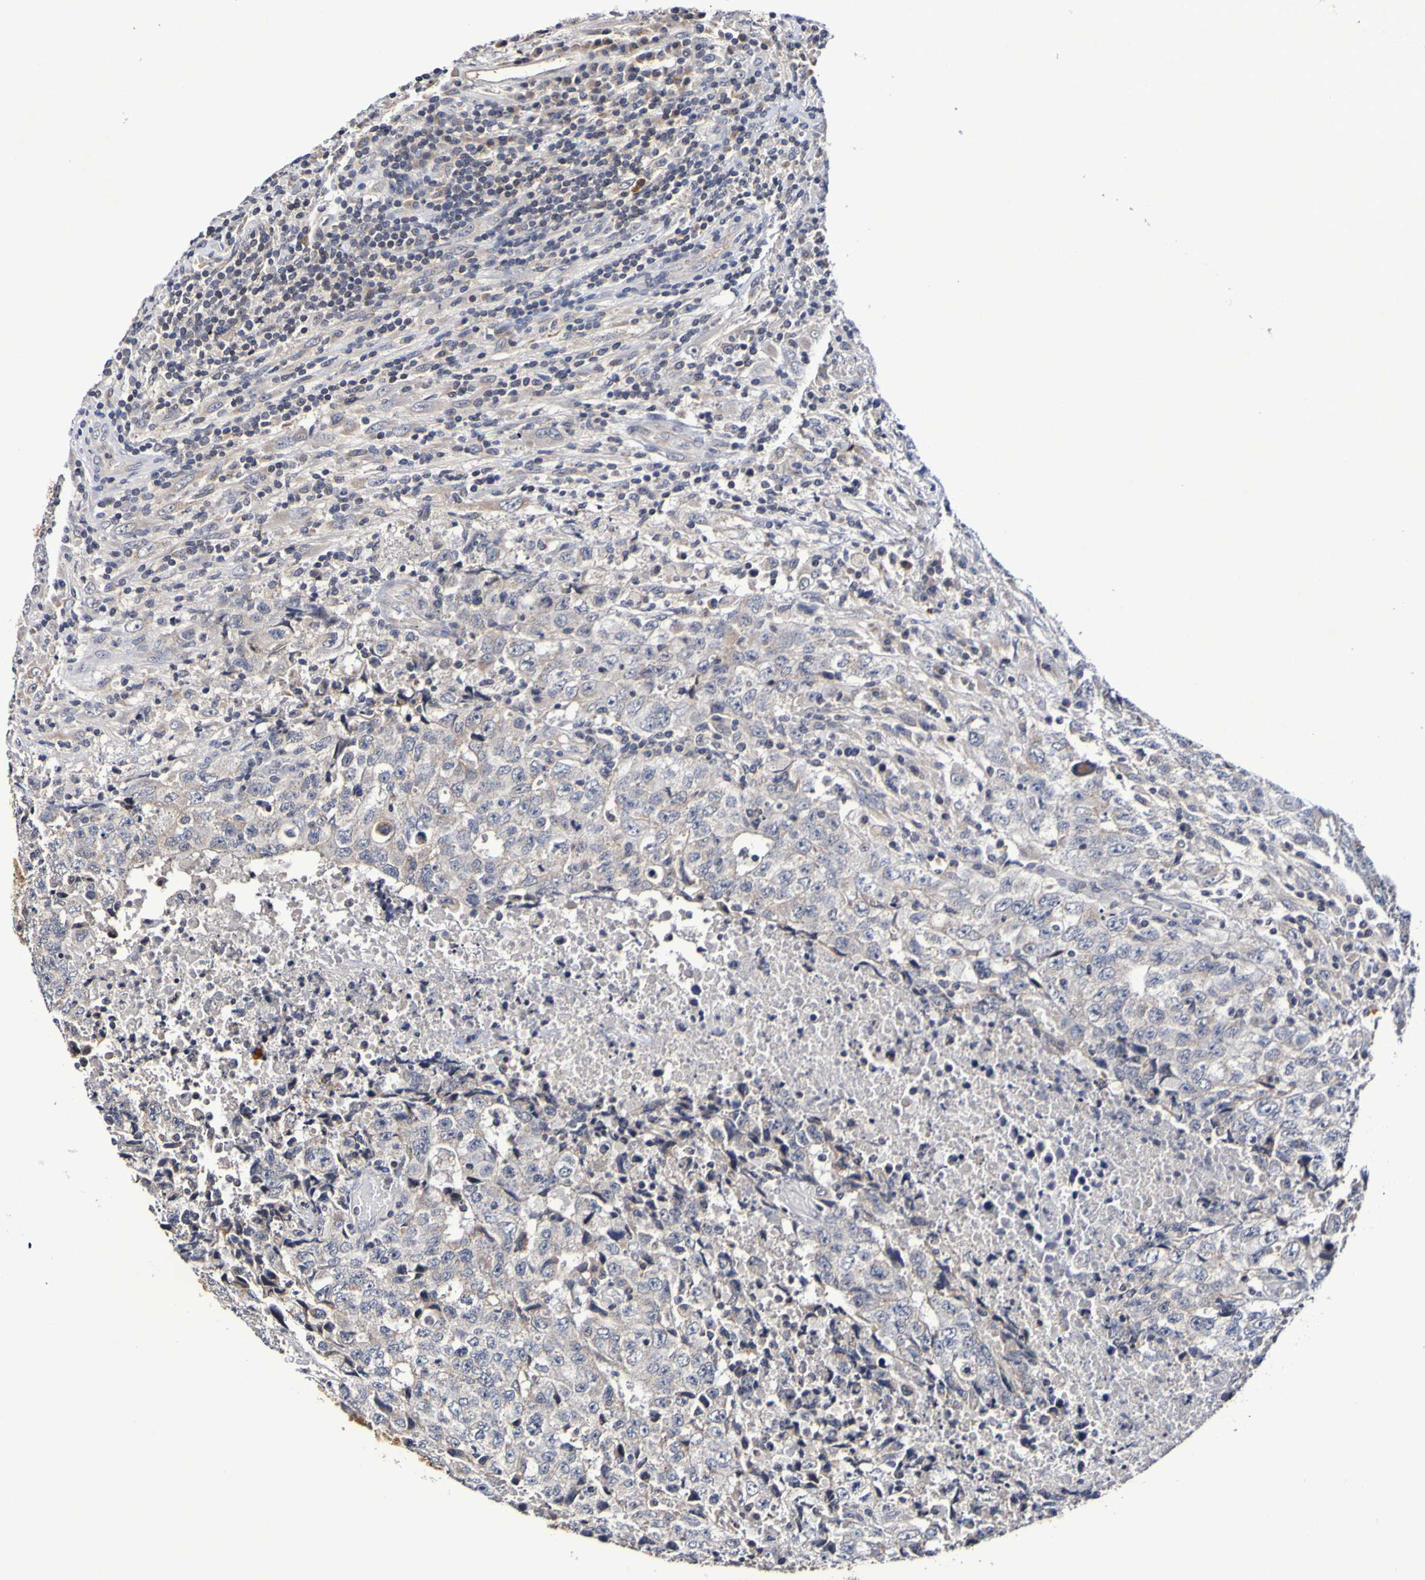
{"staining": {"intensity": "negative", "quantity": "none", "location": "none"}, "tissue": "testis cancer", "cell_type": "Tumor cells", "image_type": "cancer", "snomed": [{"axis": "morphology", "description": "Necrosis, NOS"}, {"axis": "morphology", "description": "Carcinoma, Embryonal, NOS"}, {"axis": "topography", "description": "Testis"}], "caption": "Protein analysis of testis embryonal carcinoma shows no significant staining in tumor cells.", "gene": "PTP4A2", "patient": {"sex": "male", "age": 19}}